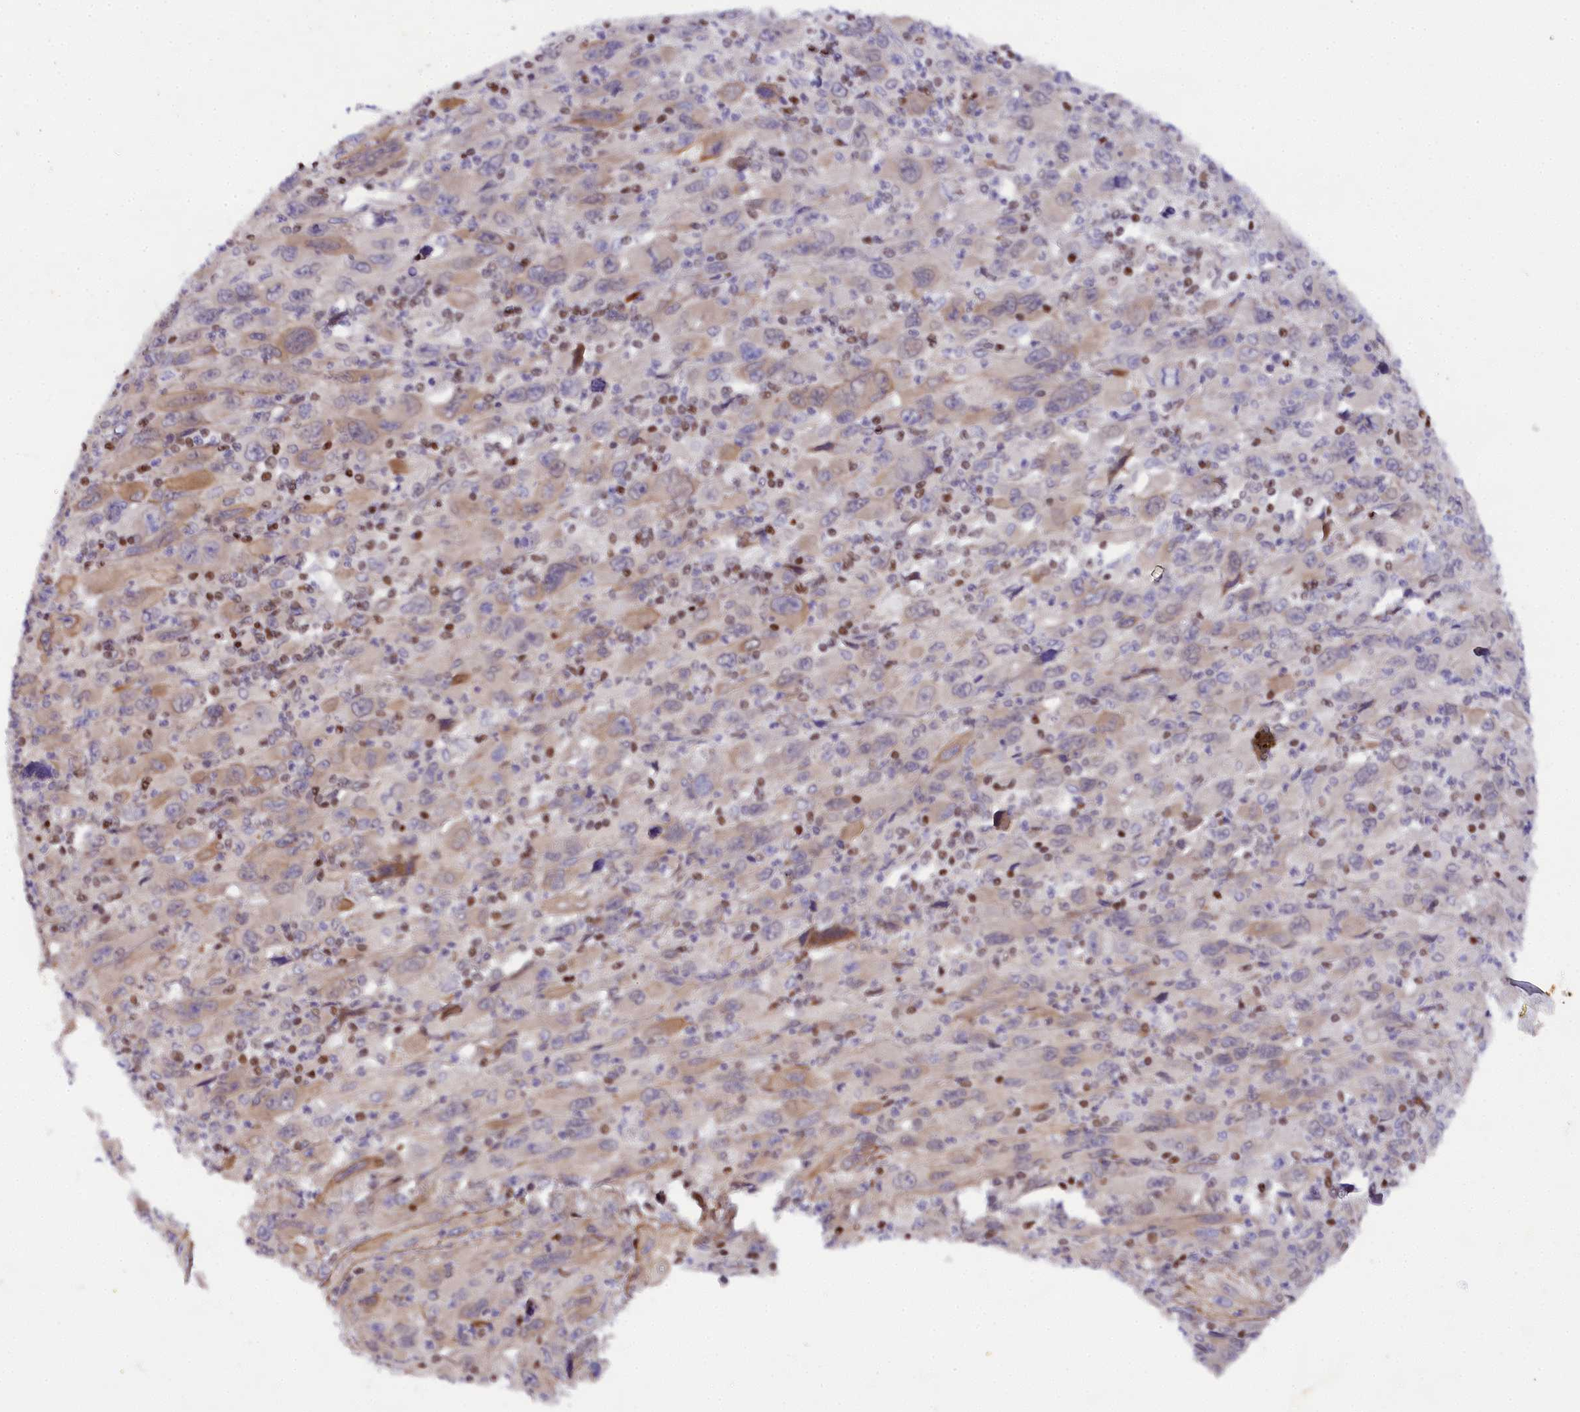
{"staining": {"intensity": "weak", "quantity": "<25%", "location": "cytoplasmic/membranous"}, "tissue": "melanoma", "cell_type": "Tumor cells", "image_type": "cancer", "snomed": [{"axis": "morphology", "description": "Malignant melanoma, Metastatic site"}, {"axis": "topography", "description": "Skin"}], "caption": "Tumor cells are negative for brown protein staining in malignant melanoma (metastatic site).", "gene": "SP4", "patient": {"sex": "female", "age": 56}}